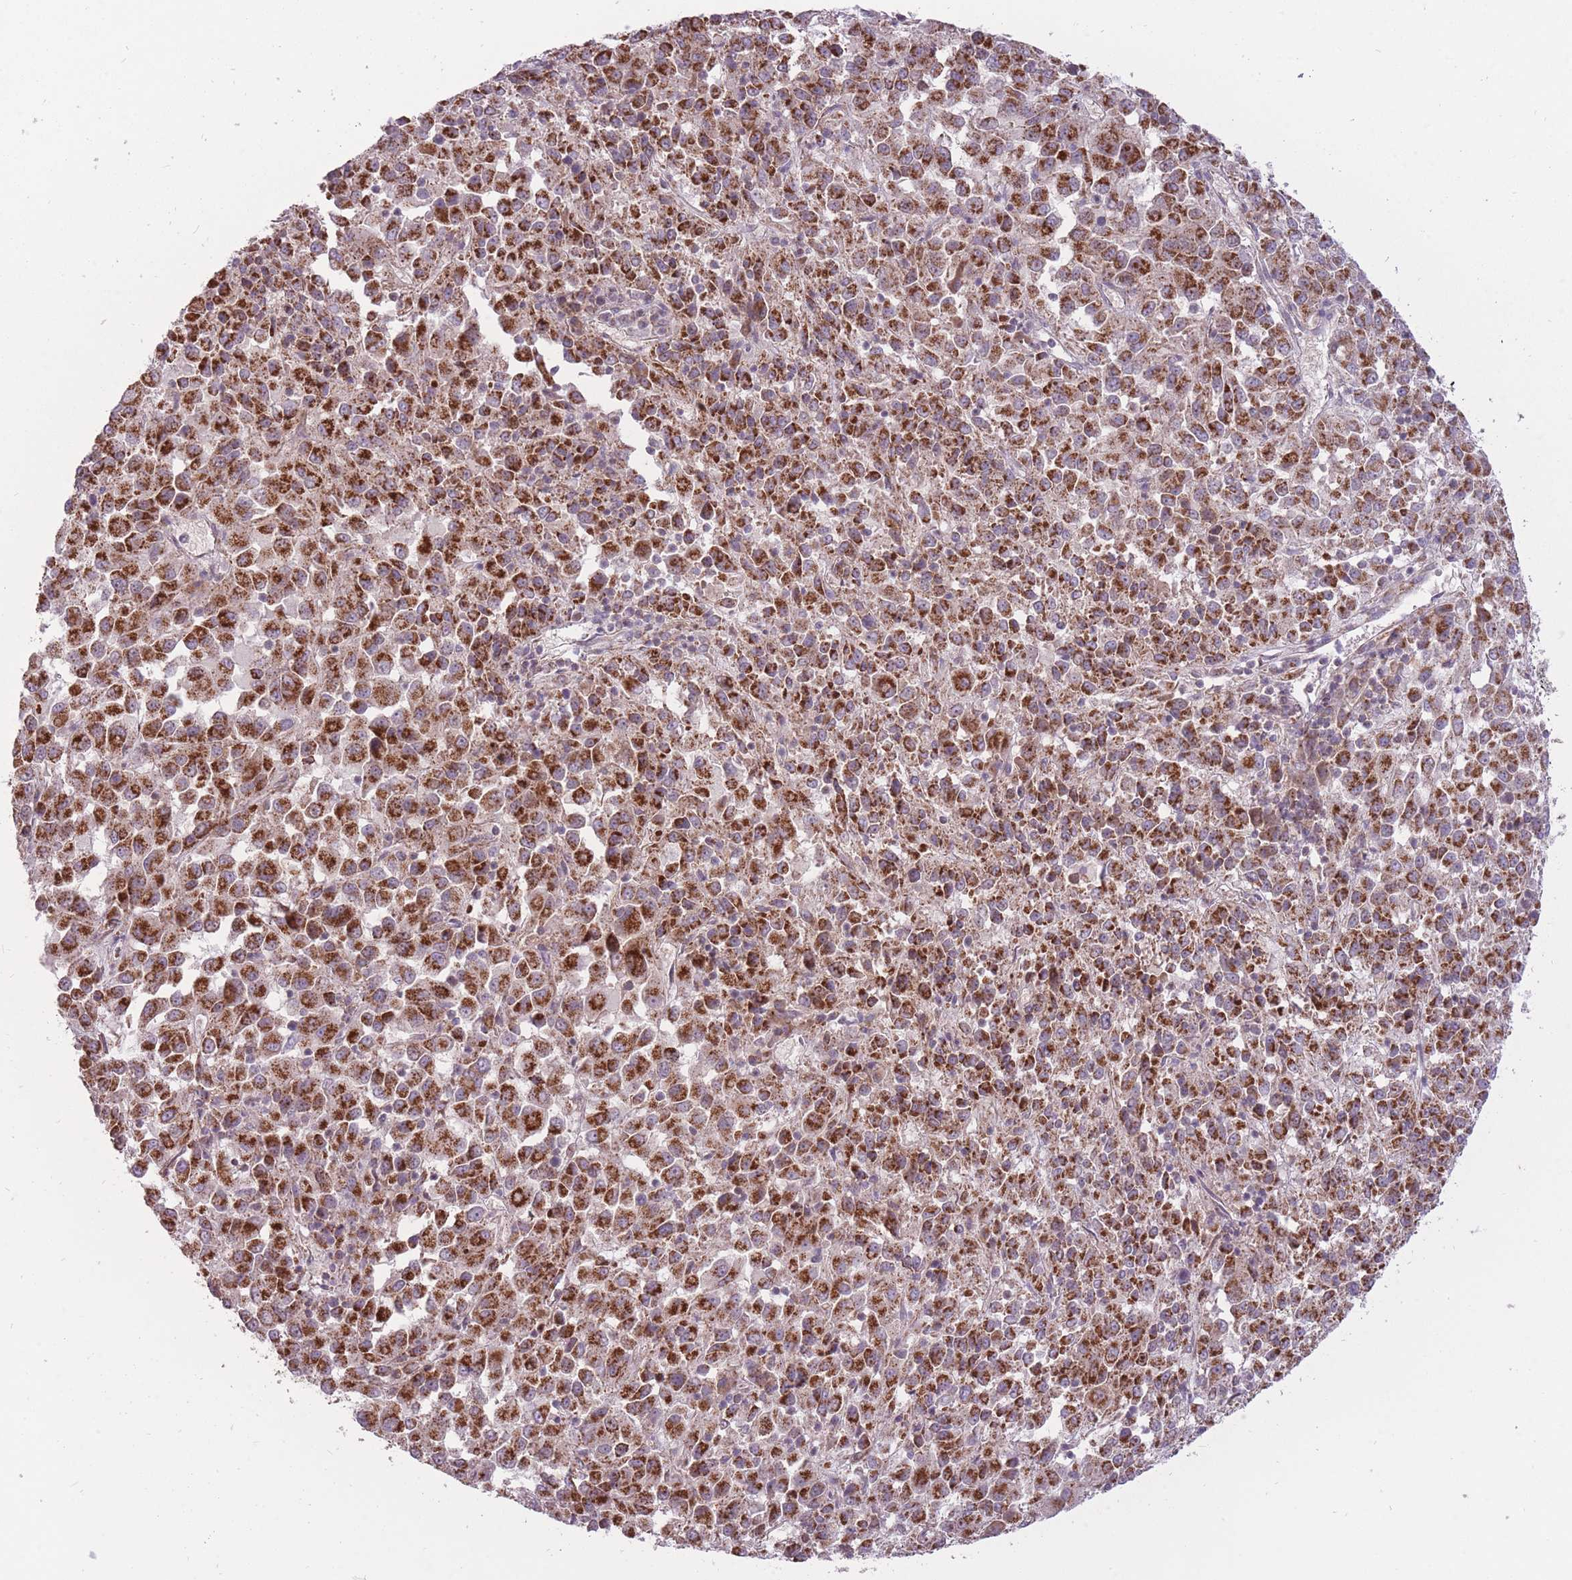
{"staining": {"intensity": "strong", "quantity": ">75%", "location": "cytoplasmic/membranous"}, "tissue": "melanoma", "cell_type": "Tumor cells", "image_type": "cancer", "snomed": [{"axis": "morphology", "description": "Malignant melanoma, Metastatic site"}, {"axis": "topography", "description": "Lung"}], "caption": "The histopathology image displays a brown stain indicating the presence of a protein in the cytoplasmic/membranous of tumor cells in melanoma.", "gene": "LIN7C", "patient": {"sex": "male", "age": 64}}